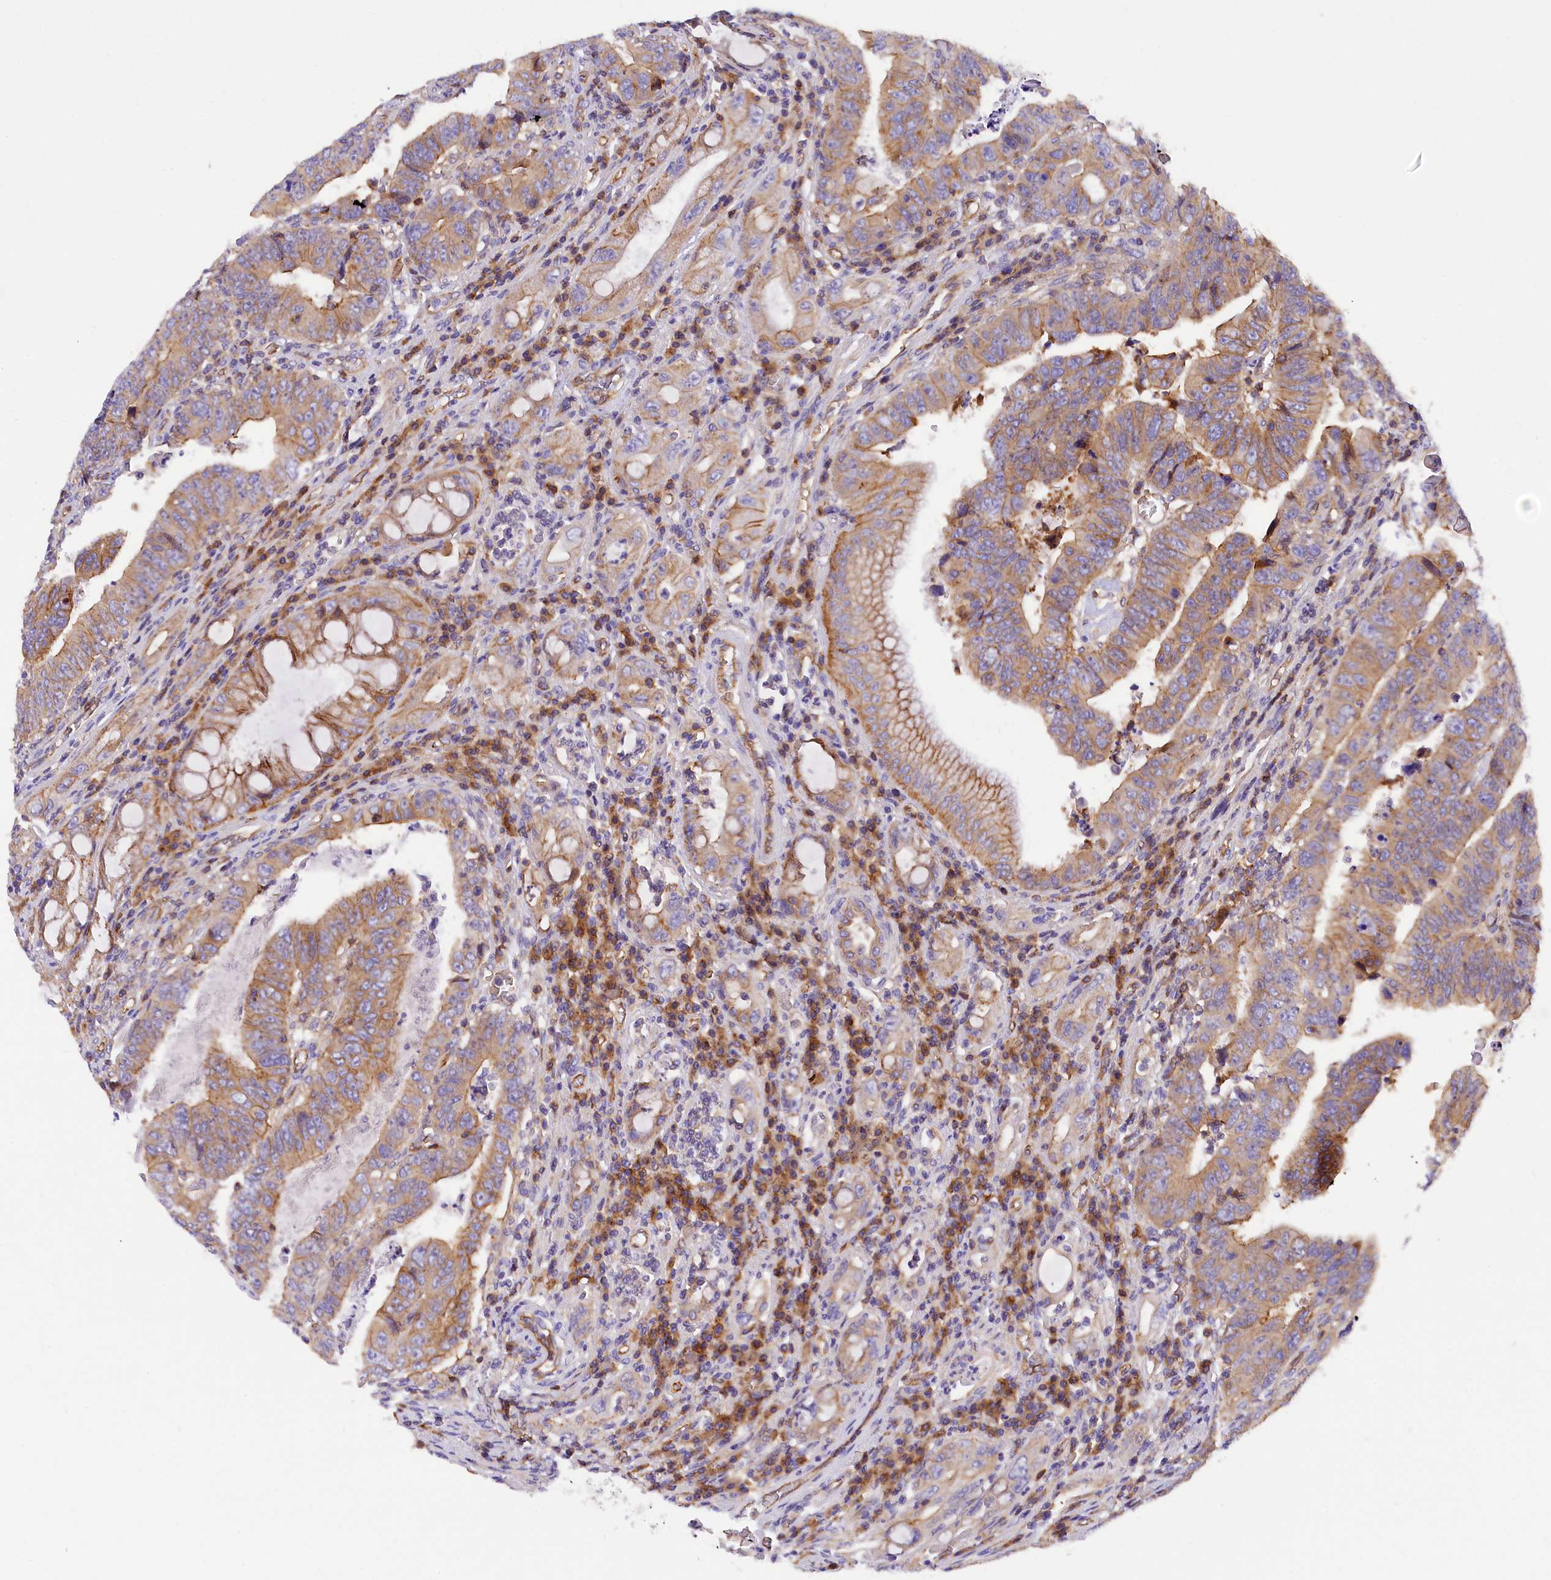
{"staining": {"intensity": "moderate", "quantity": "25%-75%", "location": "cytoplasmic/membranous"}, "tissue": "colorectal cancer", "cell_type": "Tumor cells", "image_type": "cancer", "snomed": [{"axis": "morphology", "description": "Normal tissue, NOS"}, {"axis": "morphology", "description": "Adenocarcinoma, NOS"}, {"axis": "topography", "description": "Rectum"}], "caption": "The immunohistochemical stain shows moderate cytoplasmic/membranous positivity in tumor cells of colorectal cancer (adenocarcinoma) tissue. (Stains: DAB (3,3'-diaminobenzidine) in brown, nuclei in blue, Microscopy: brightfield microscopy at high magnification).", "gene": "FAM193A", "patient": {"sex": "female", "age": 65}}